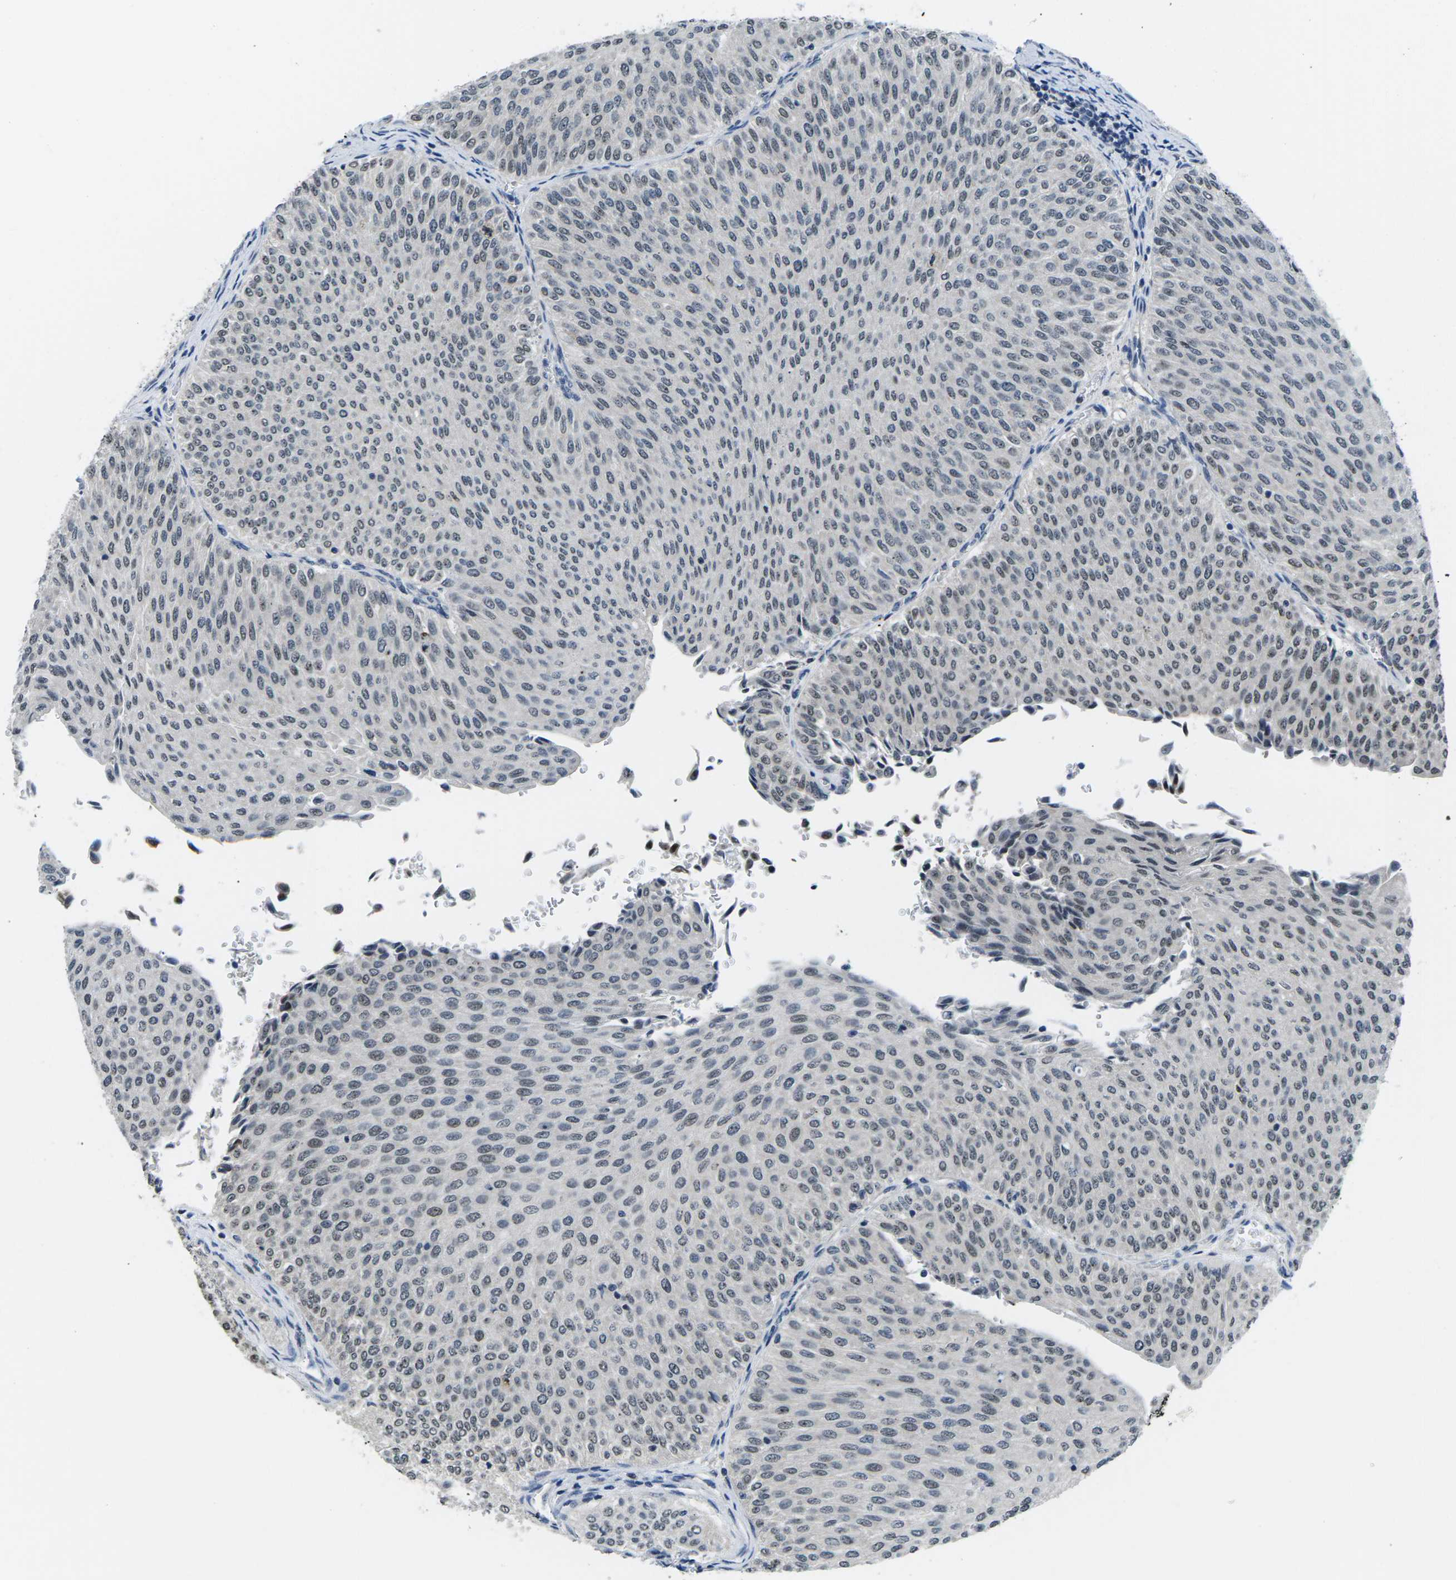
{"staining": {"intensity": "weak", "quantity": "<25%", "location": "nuclear"}, "tissue": "urothelial cancer", "cell_type": "Tumor cells", "image_type": "cancer", "snomed": [{"axis": "morphology", "description": "Urothelial carcinoma, Low grade"}, {"axis": "topography", "description": "Urinary bladder"}], "caption": "Image shows no protein staining in tumor cells of low-grade urothelial carcinoma tissue.", "gene": "NSRP1", "patient": {"sex": "male", "age": 78}}